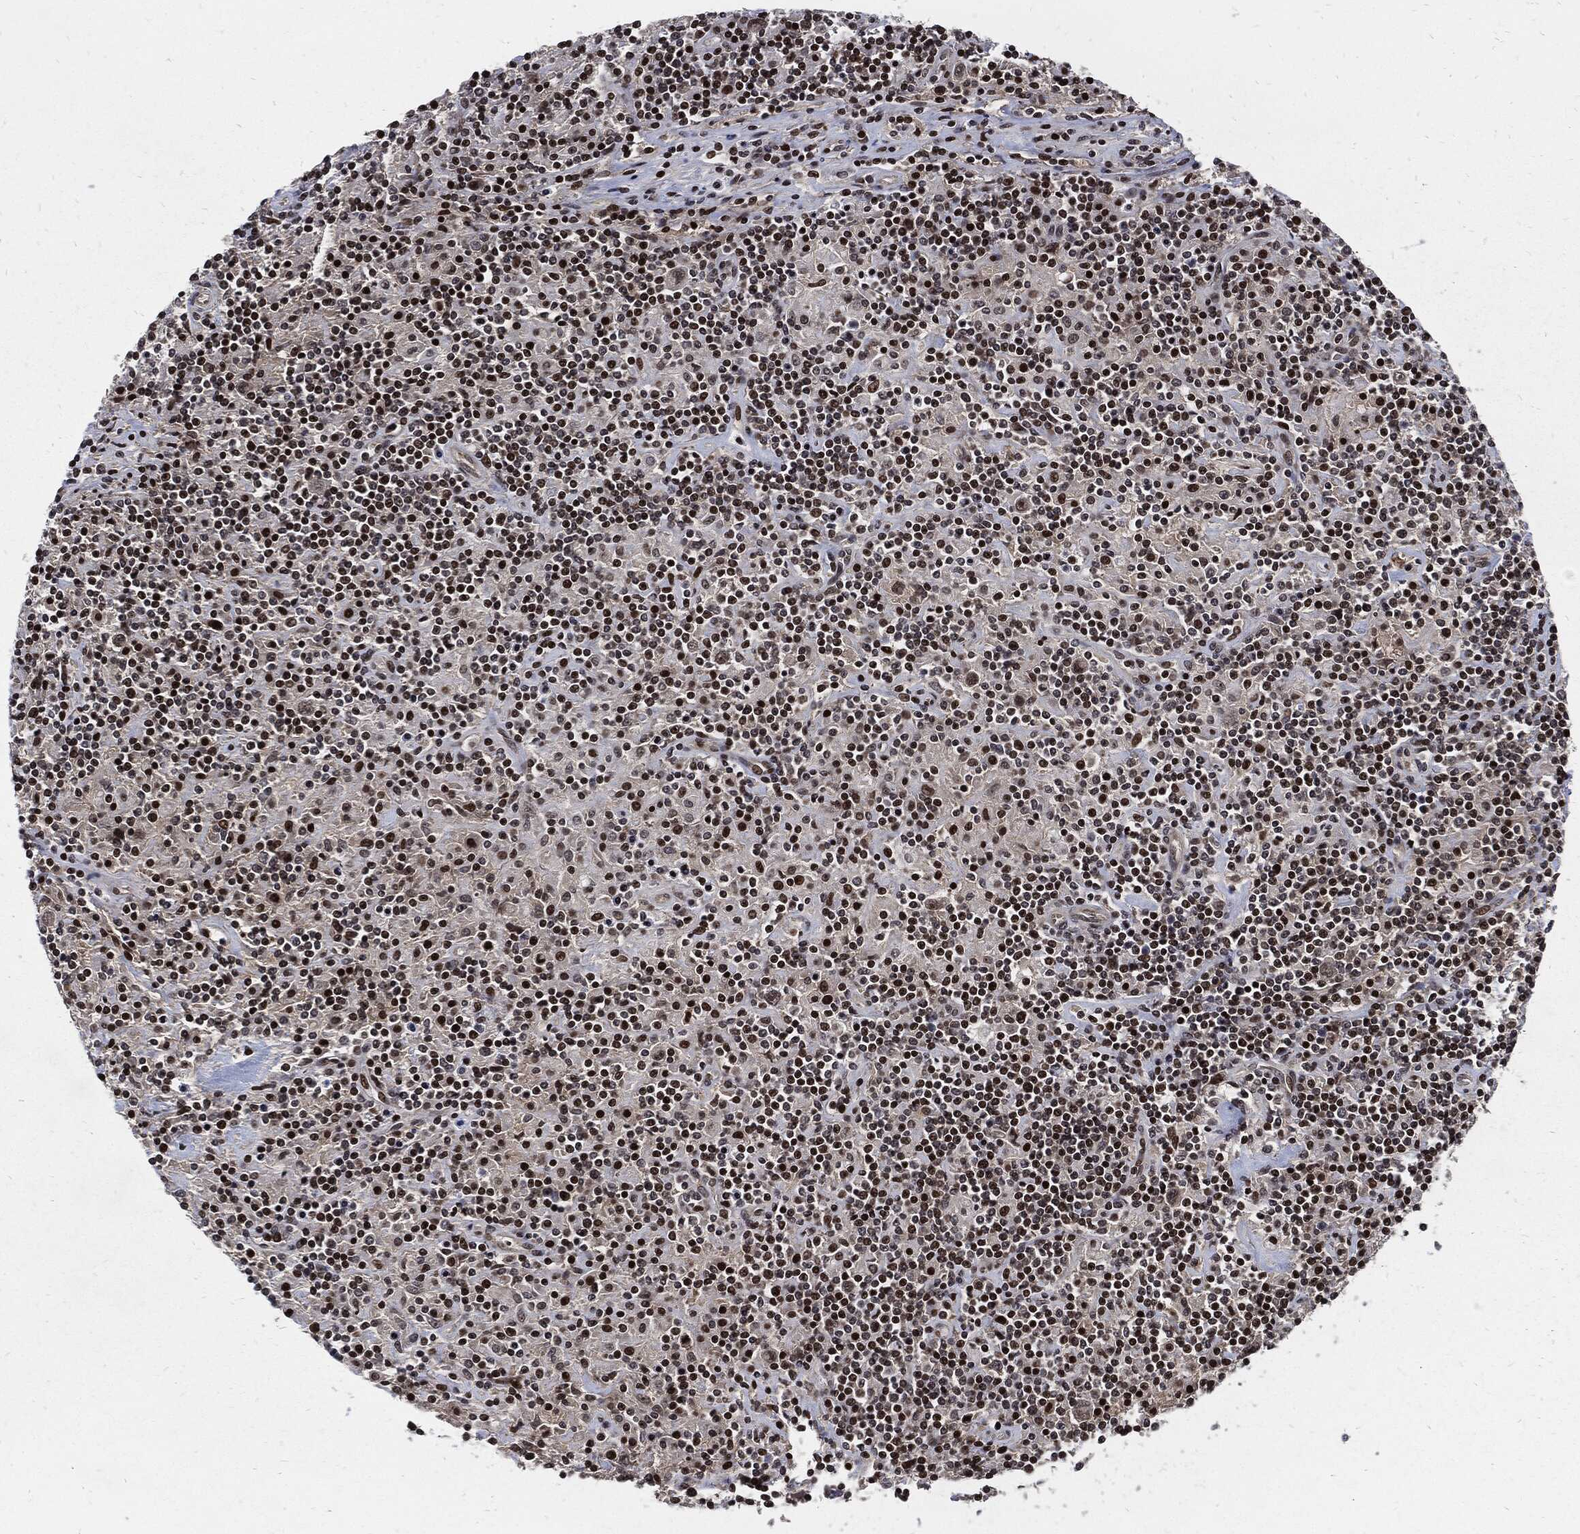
{"staining": {"intensity": "negative", "quantity": "none", "location": "none"}, "tissue": "lymphoma", "cell_type": "Tumor cells", "image_type": "cancer", "snomed": [{"axis": "morphology", "description": "Hodgkin's disease, NOS"}, {"axis": "topography", "description": "Lymph node"}], "caption": "An IHC micrograph of Hodgkin's disease is shown. There is no staining in tumor cells of Hodgkin's disease. (DAB (3,3'-diaminobenzidine) IHC visualized using brightfield microscopy, high magnification).", "gene": "ZNF775", "patient": {"sex": "male", "age": 70}}